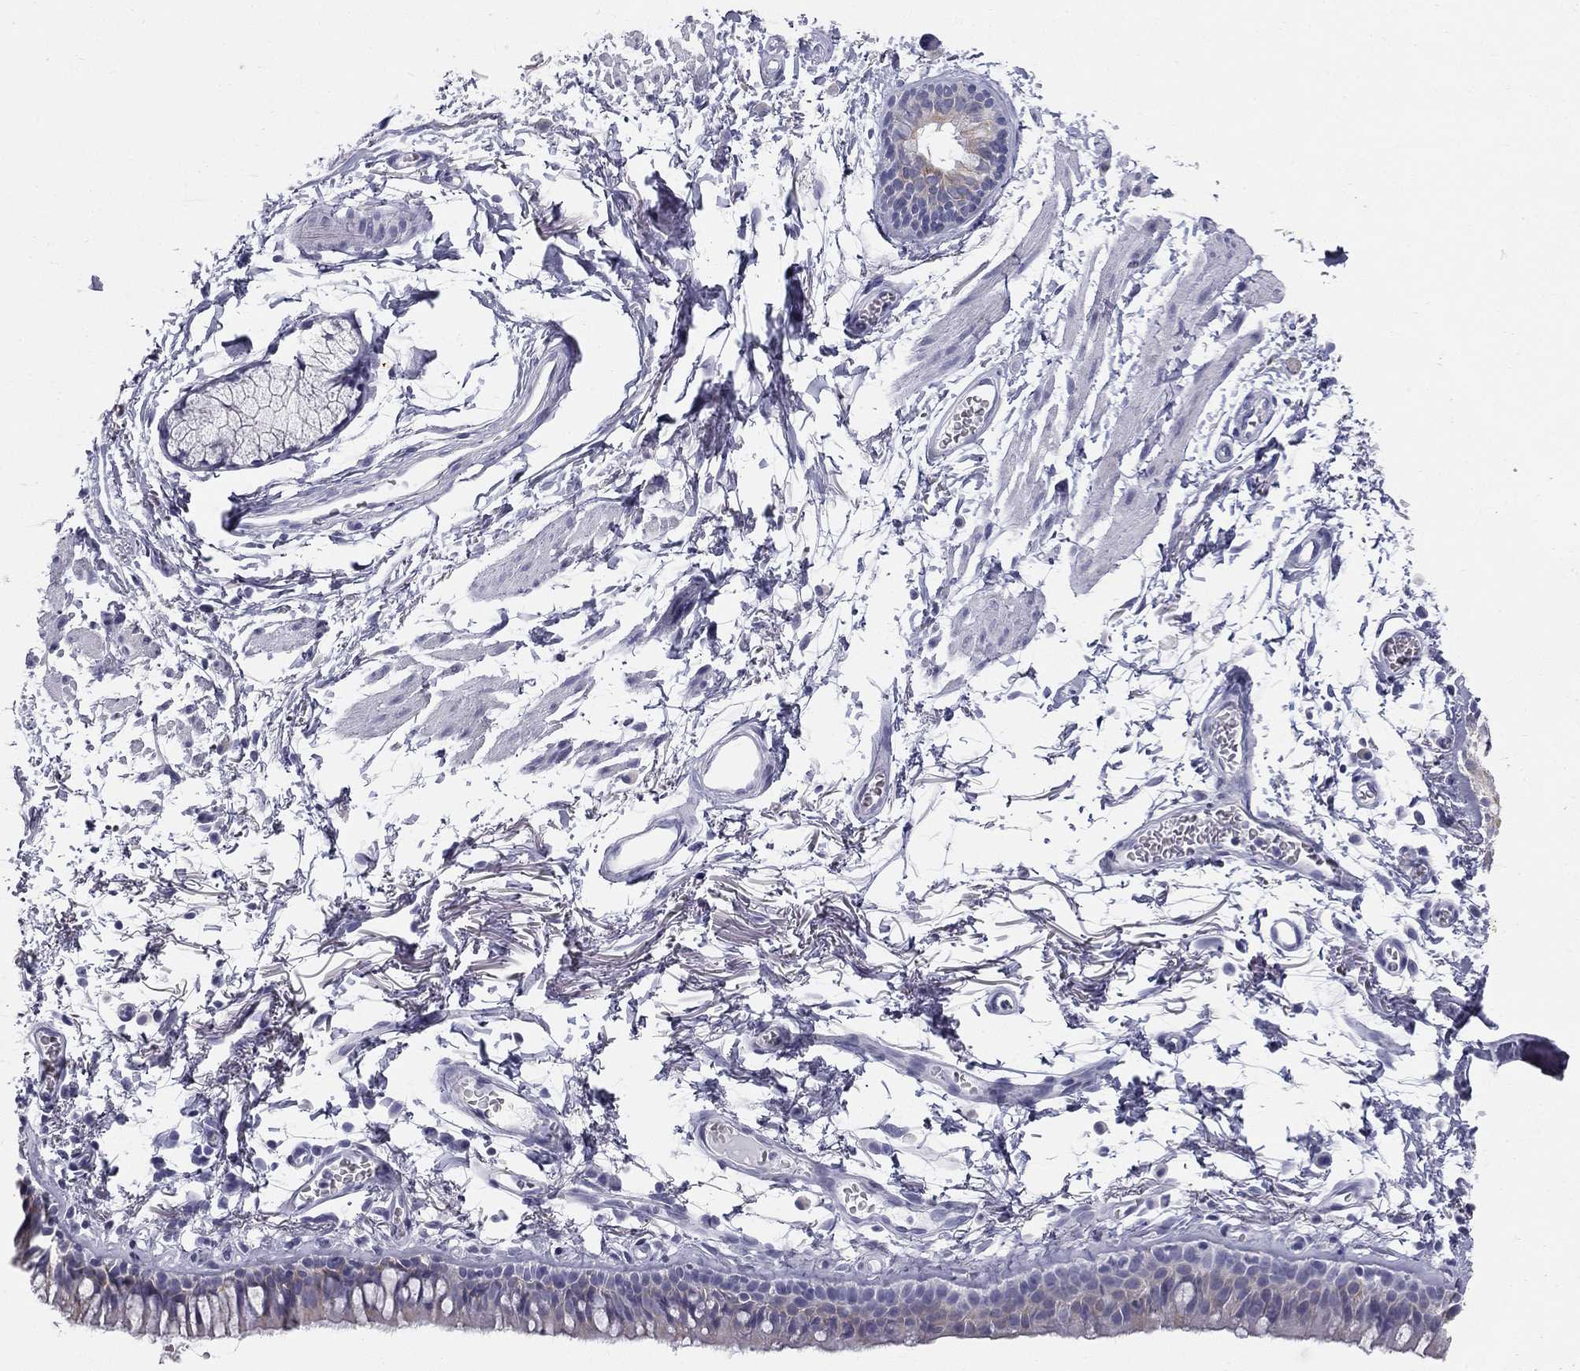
{"staining": {"intensity": "negative", "quantity": "none", "location": "none"}, "tissue": "soft tissue", "cell_type": "Fibroblasts", "image_type": "normal", "snomed": [{"axis": "morphology", "description": "Normal tissue, NOS"}, {"axis": "topography", "description": "Cartilage tissue"}, {"axis": "topography", "description": "Bronchus"}], "caption": "The photomicrograph displays no staining of fibroblasts in unremarkable soft tissue. Brightfield microscopy of immunohistochemistry stained with DAB (3,3'-diaminobenzidine) (brown) and hematoxylin (blue), captured at high magnification.", "gene": "SULT2B1", "patient": {"sex": "female", "age": 79}}